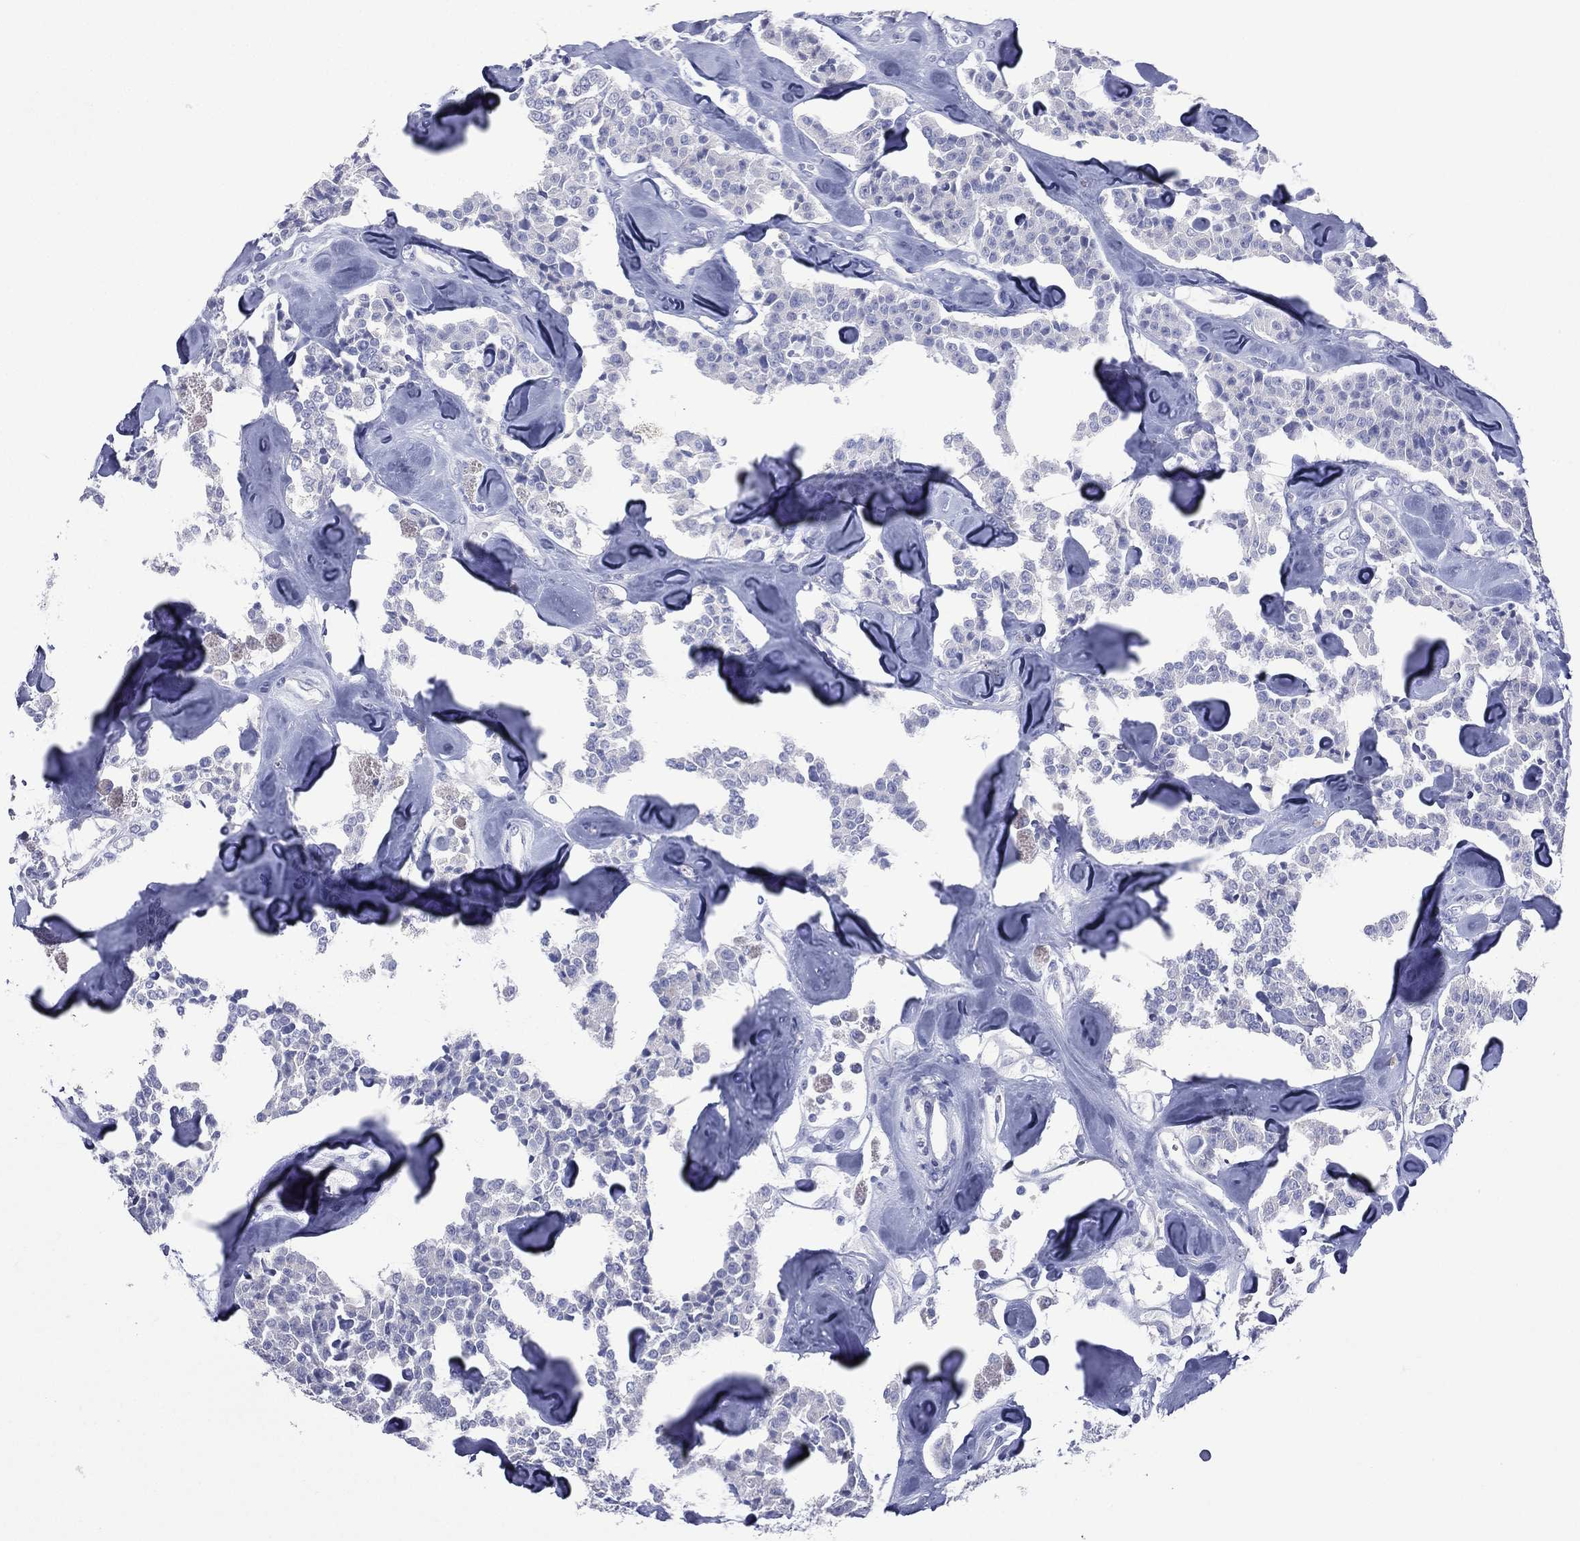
{"staining": {"intensity": "negative", "quantity": "none", "location": "none"}, "tissue": "carcinoid", "cell_type": "Tumor cells", "image_type": "cancer", "snomed": [{"axis": "morphology", "description": "Carcinoid, malignant, NOS"}, {"axis": "topography", "description": "Pancreas"}], "caption": "Immunohistochemistry of carcinoid (malignant) demonstrates no expression in tumor cells.", "gene": "CES2", "patient": {"sex": "male", "age": 41}}